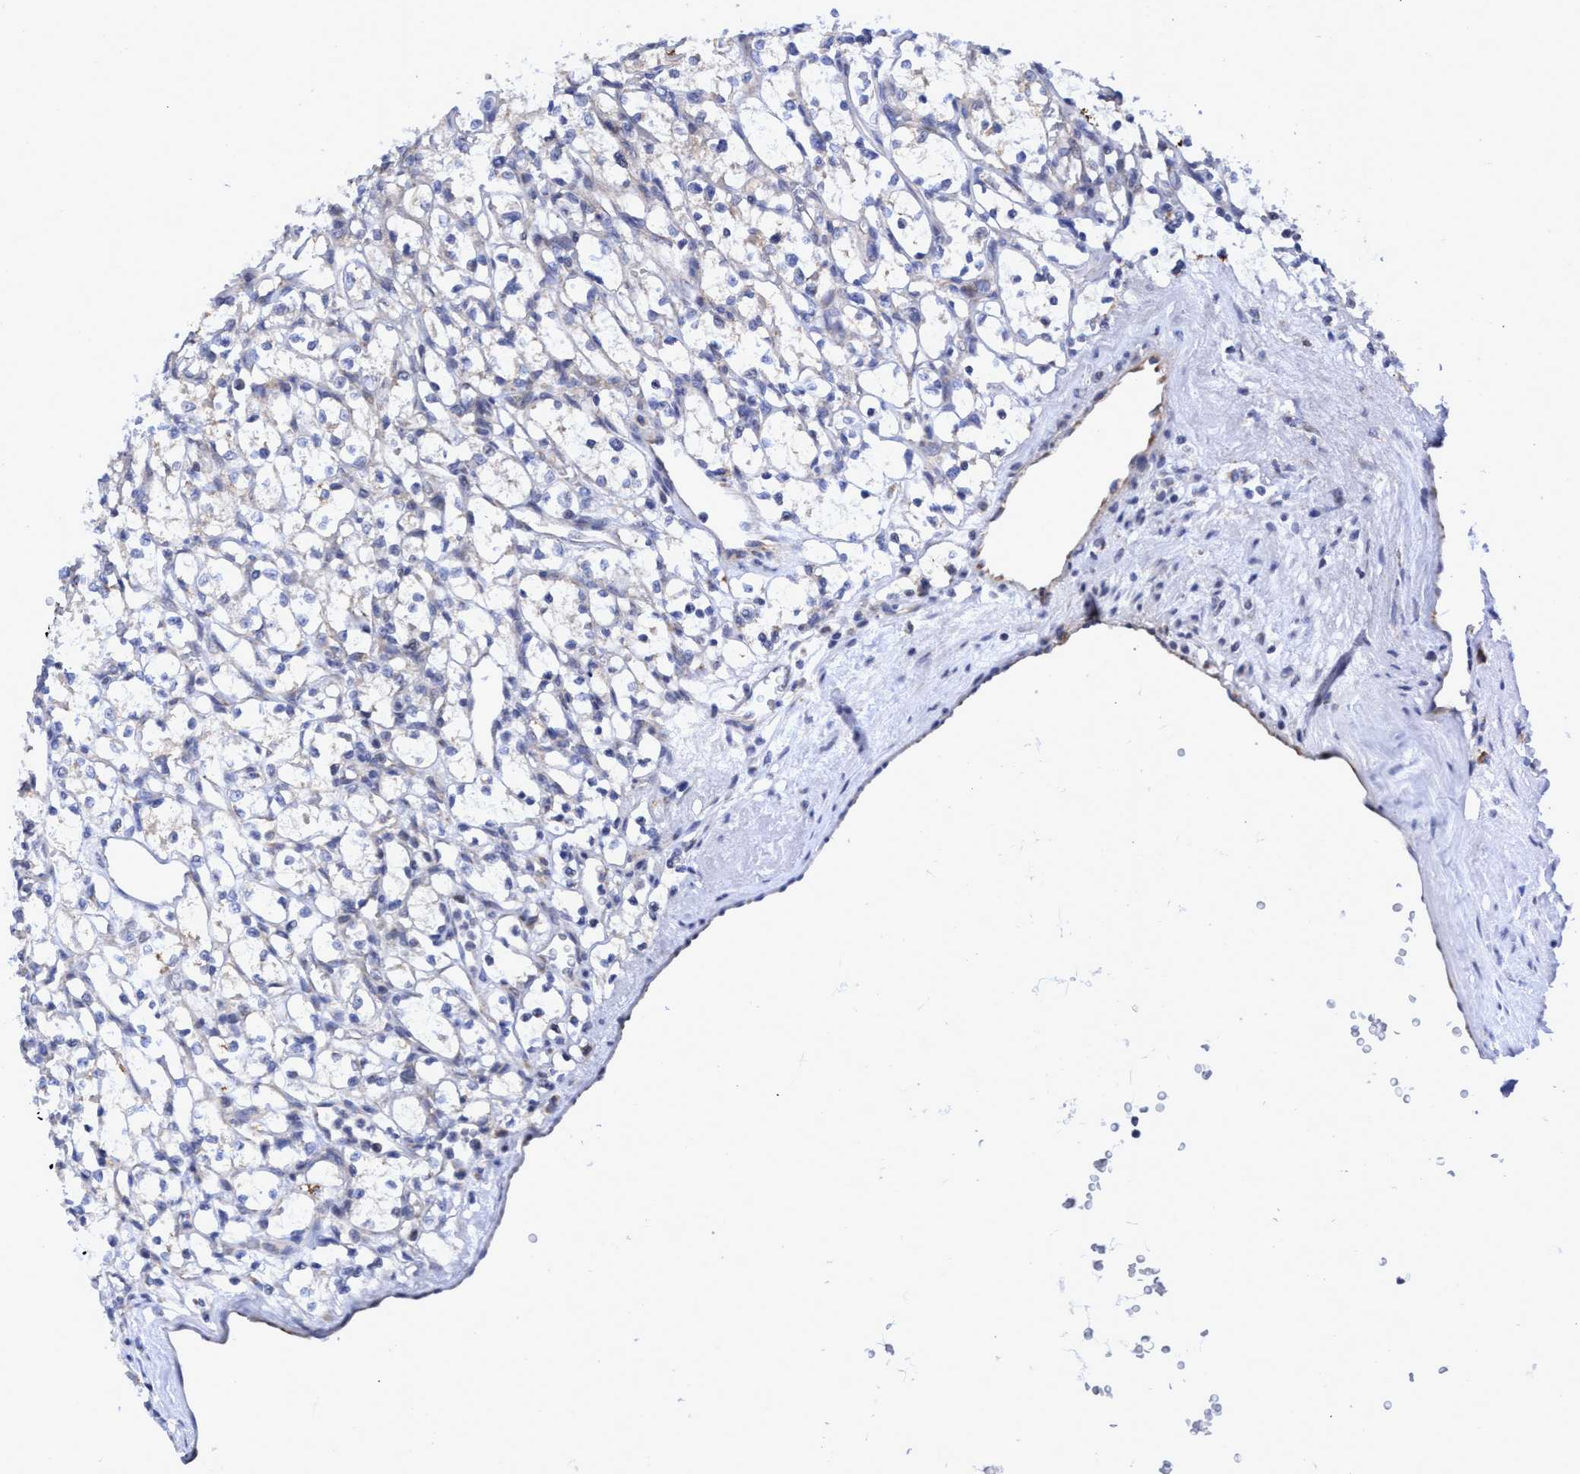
{"staining": {"intensity": "weak", "quantity": "<25%", "location": "cytoplasmic/membranous"}, "tissue": "renal cancer", "cell_type": "Tumor cells", "image_type": "cancer", "snomed": [{"axis": "morphology", "description": "Adenocarcinoma, NOS"}, {"axis": "topography", "description": "Kidney"}], "caption": "High power microscopy micrograph of an immunohistochemistry (IHC) image of renal adenocarcinoma, revealing no significant staining in tumor cells. (Immunohistochemistry, brightfield microscopy, high magnification).", "gene": "NAT16", "patient": {"sex": "female", "age": 69}}